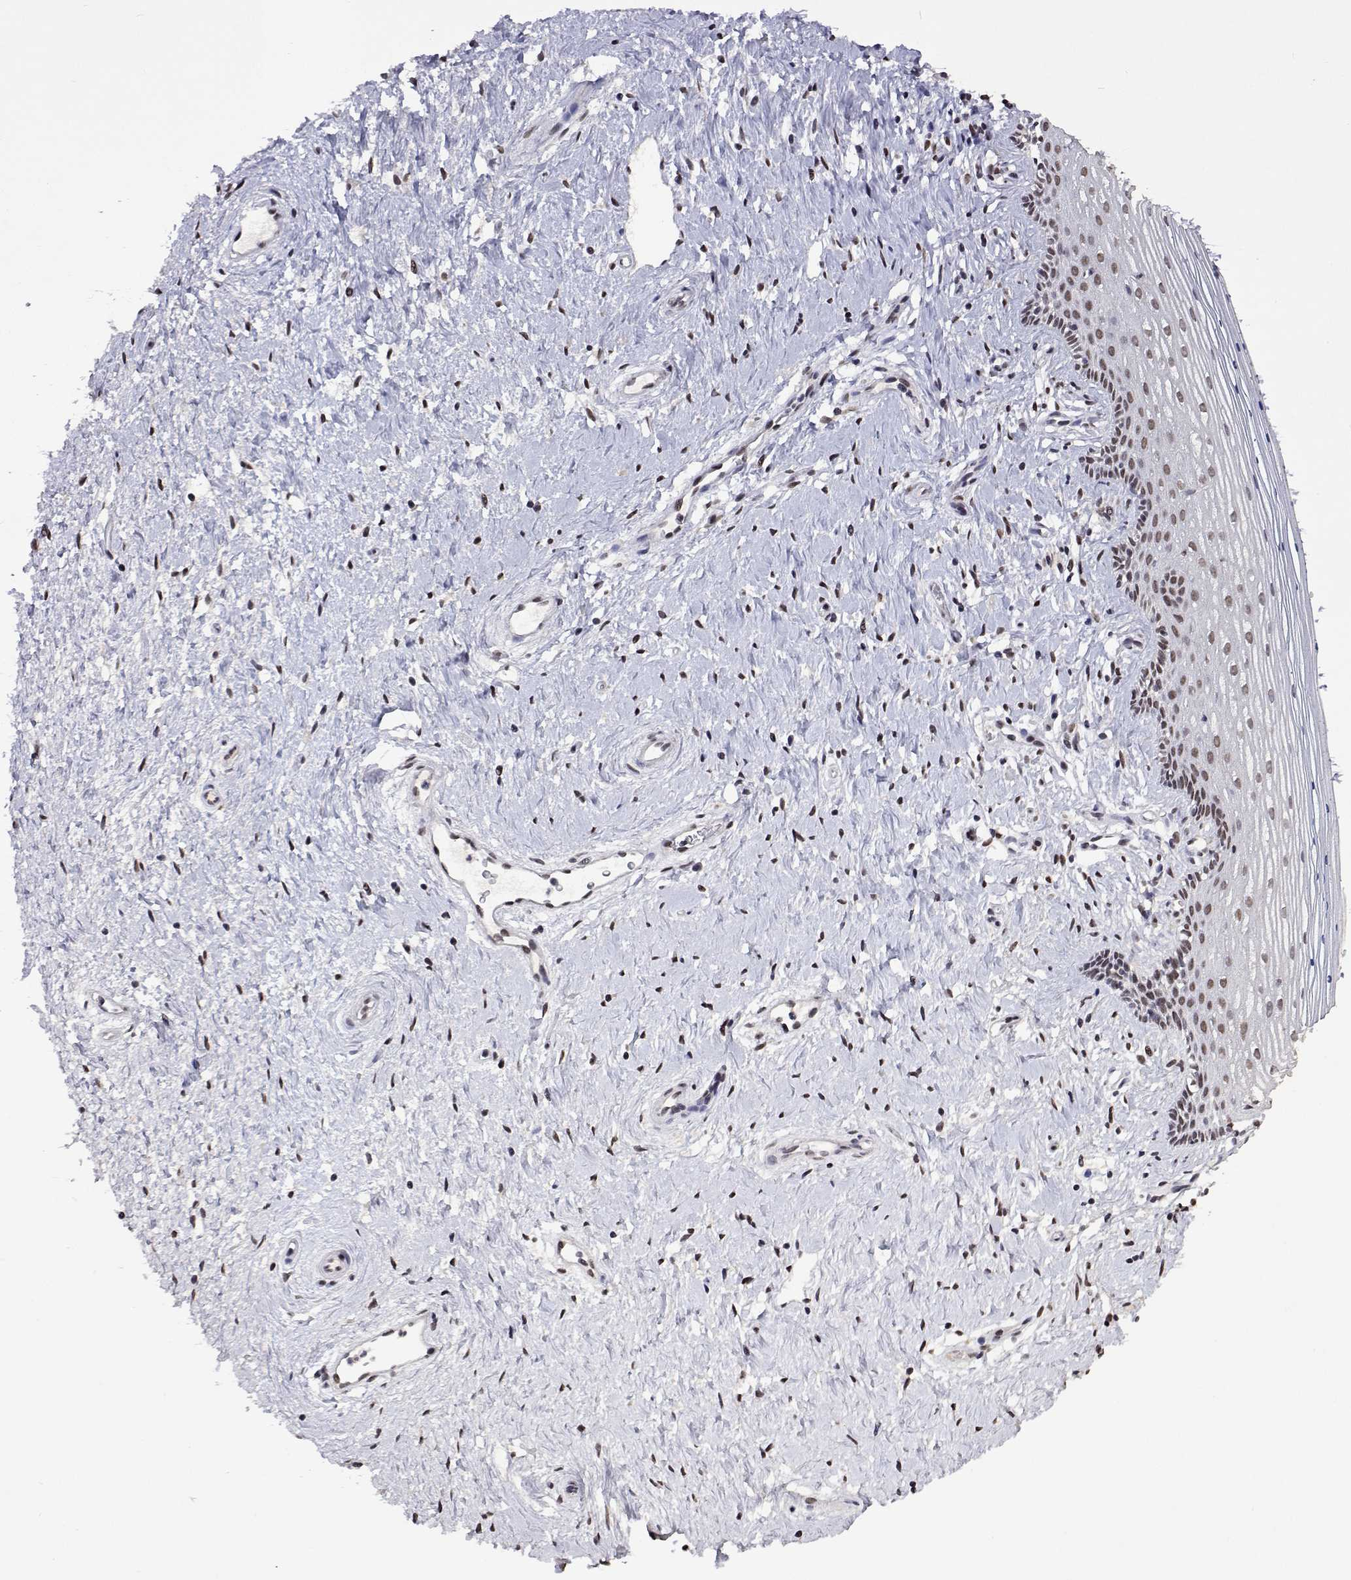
{"staining": {"intensity": "moderate", "quantity": ">75%", "location": "nuclear"}, "tissue": "vagina", "cell_type": "Squamous epithelial cells", "image_type": "normal", "snomed": [{"axis": "morphology", "description": "Normal tissue, NOS"}, {"axis": "topography", "description": "Vagina"}], "caption": "A high-resolution histopathology image shows immunohistochemistry staining of benign vagina, which displays moderate nuclear staining in approximately >75% of squamous epithelial cells.", "gene": "HNRNPA0", "patient": {"sex": "female", "age": 42}}